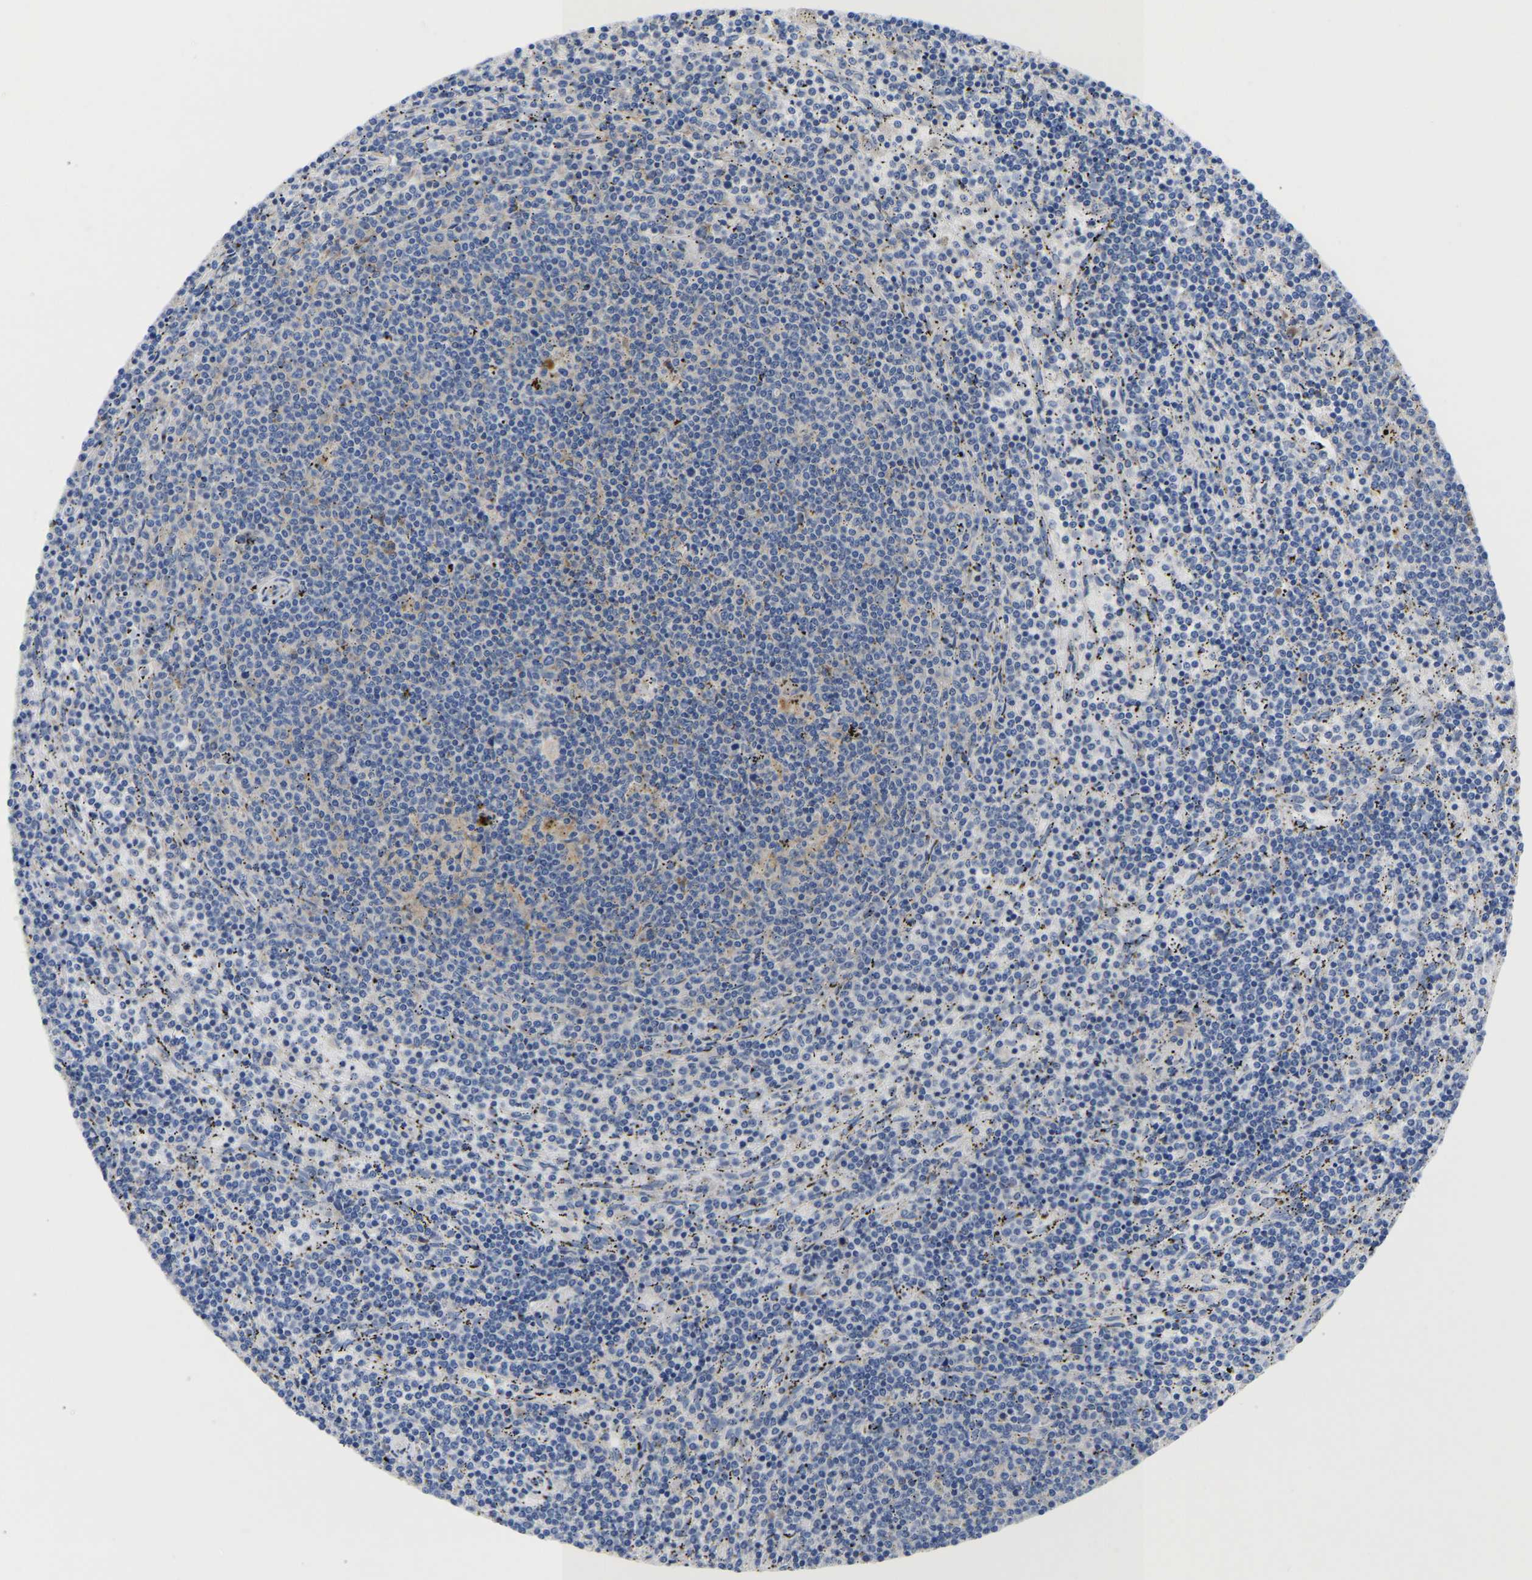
{"staining": {"intensity": "negative", "quantity": "none", "location": "none"}, "tissue": "lymphoma", "cell_type": "Tumor cells", "image_type": "cancer", "snomed": [{"axis": "morphology", "description": "Malignant lymphoma, non-Hodgkin's type, Low grade"}, {"axis": "topography", "description": "Spleen"}], "caption": "High magnification brightfield microscopy of low-grade malignant lymphoma, non-Hodgkin's type stained with DAB (brown) and counterstained with hematoxylin (blue): tumor cells show no significant positivity. The staining was performed using DAB to visualize the protein expression in brown, while the nuclei were stained in blue with hematoxylin (Magnification: 20x).", "gene": "ABCA10", "patient": {"sex": "female", "age": 50}}